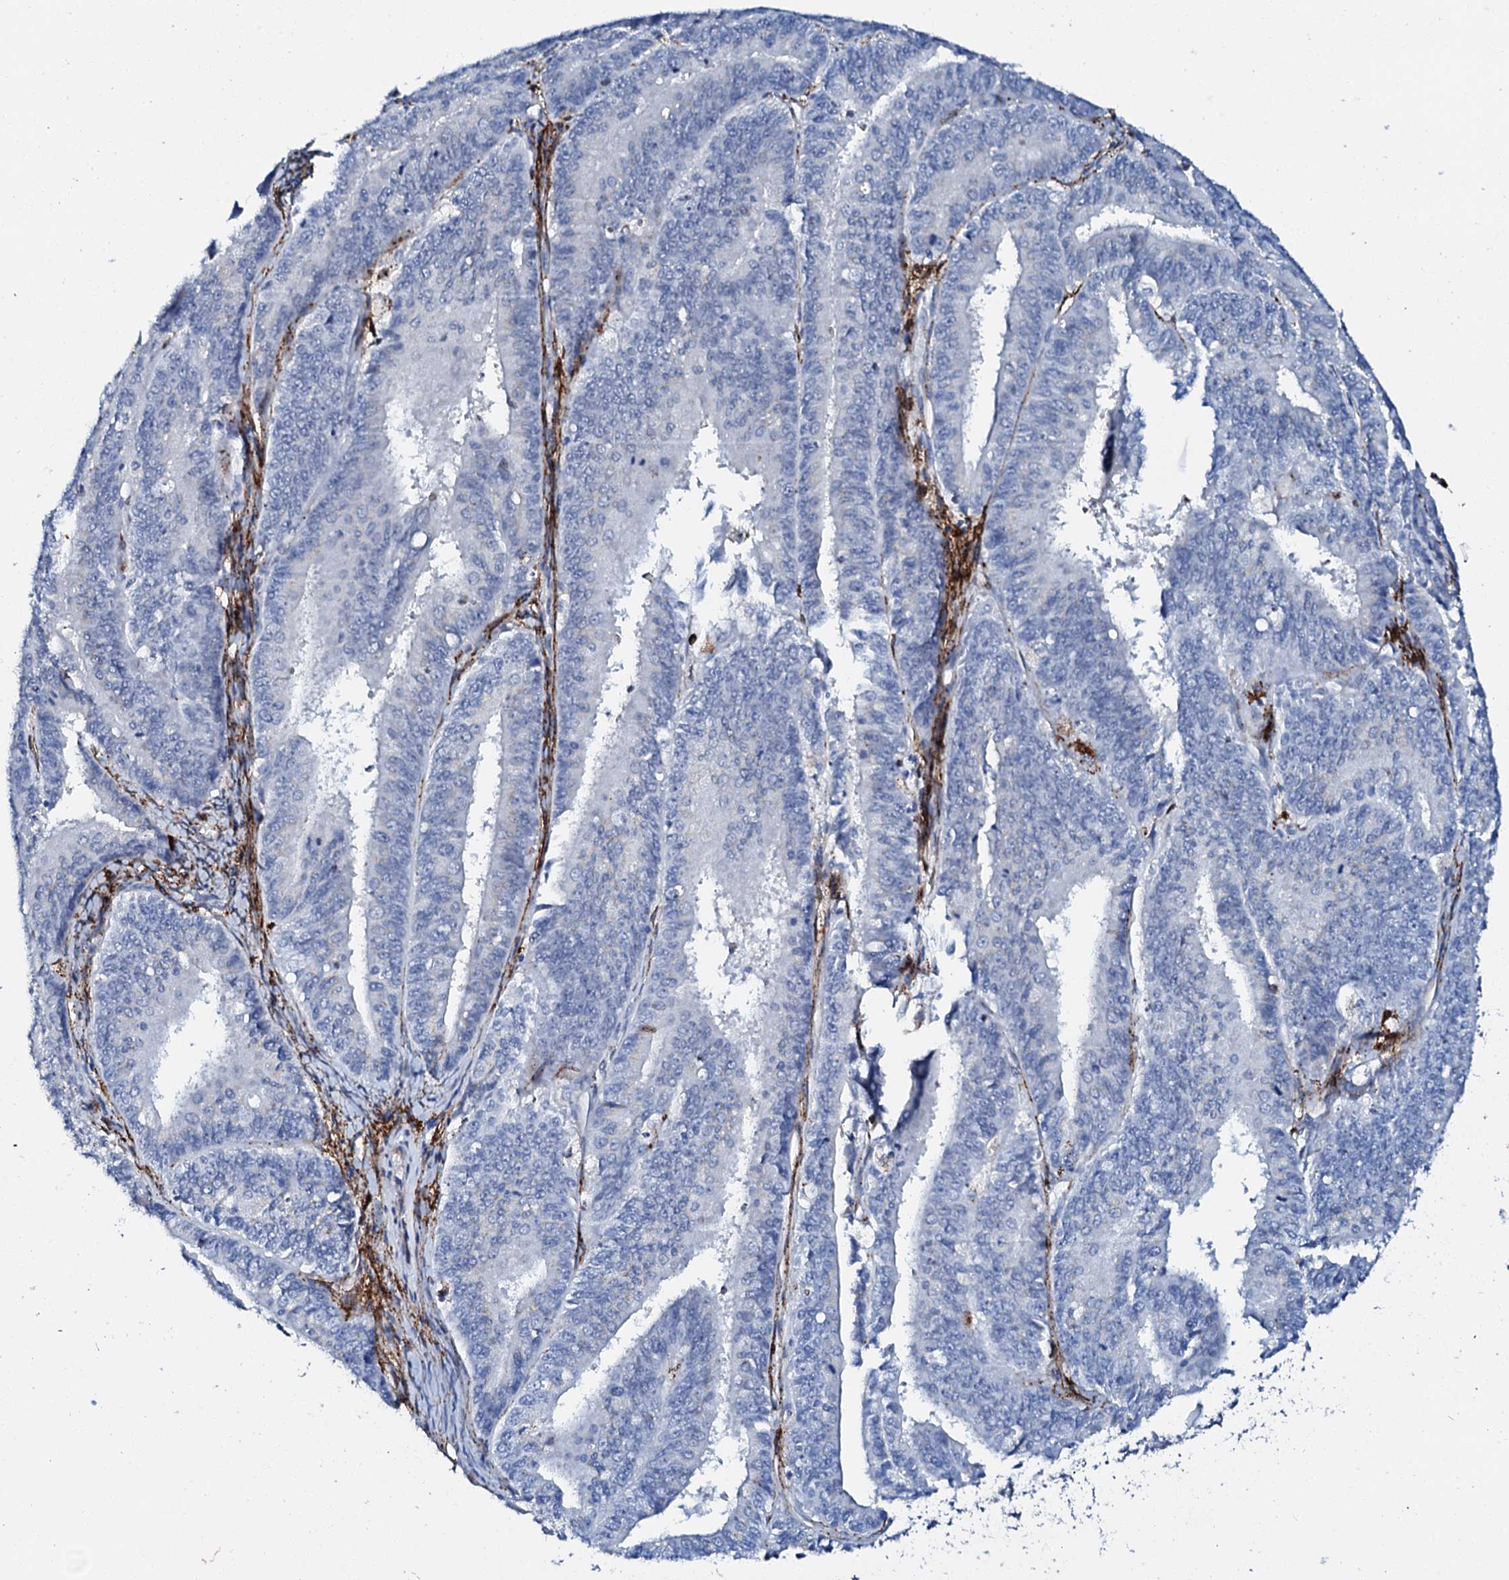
{"staining": {"intensity": "negative", "quantity": "none", "location": "none"}, "tissue": "endometrial cancer", "cell_type": "Tumor cells", "image_type": "cancer", "snomed": [{"axis": "morphology", "description": "Adenocarcinoma, NOS"}, {"axis": "topography", "description": "Endometrium"}], "caption": "Endometrial cancer was stained to show a protein in brown. There is no significant positivity in tumor cells. (DAB IHC visualized using brightfield microscopy, high magnification).", "gene": "MED13L", "patient": {"sex": "female", "age": 73}}